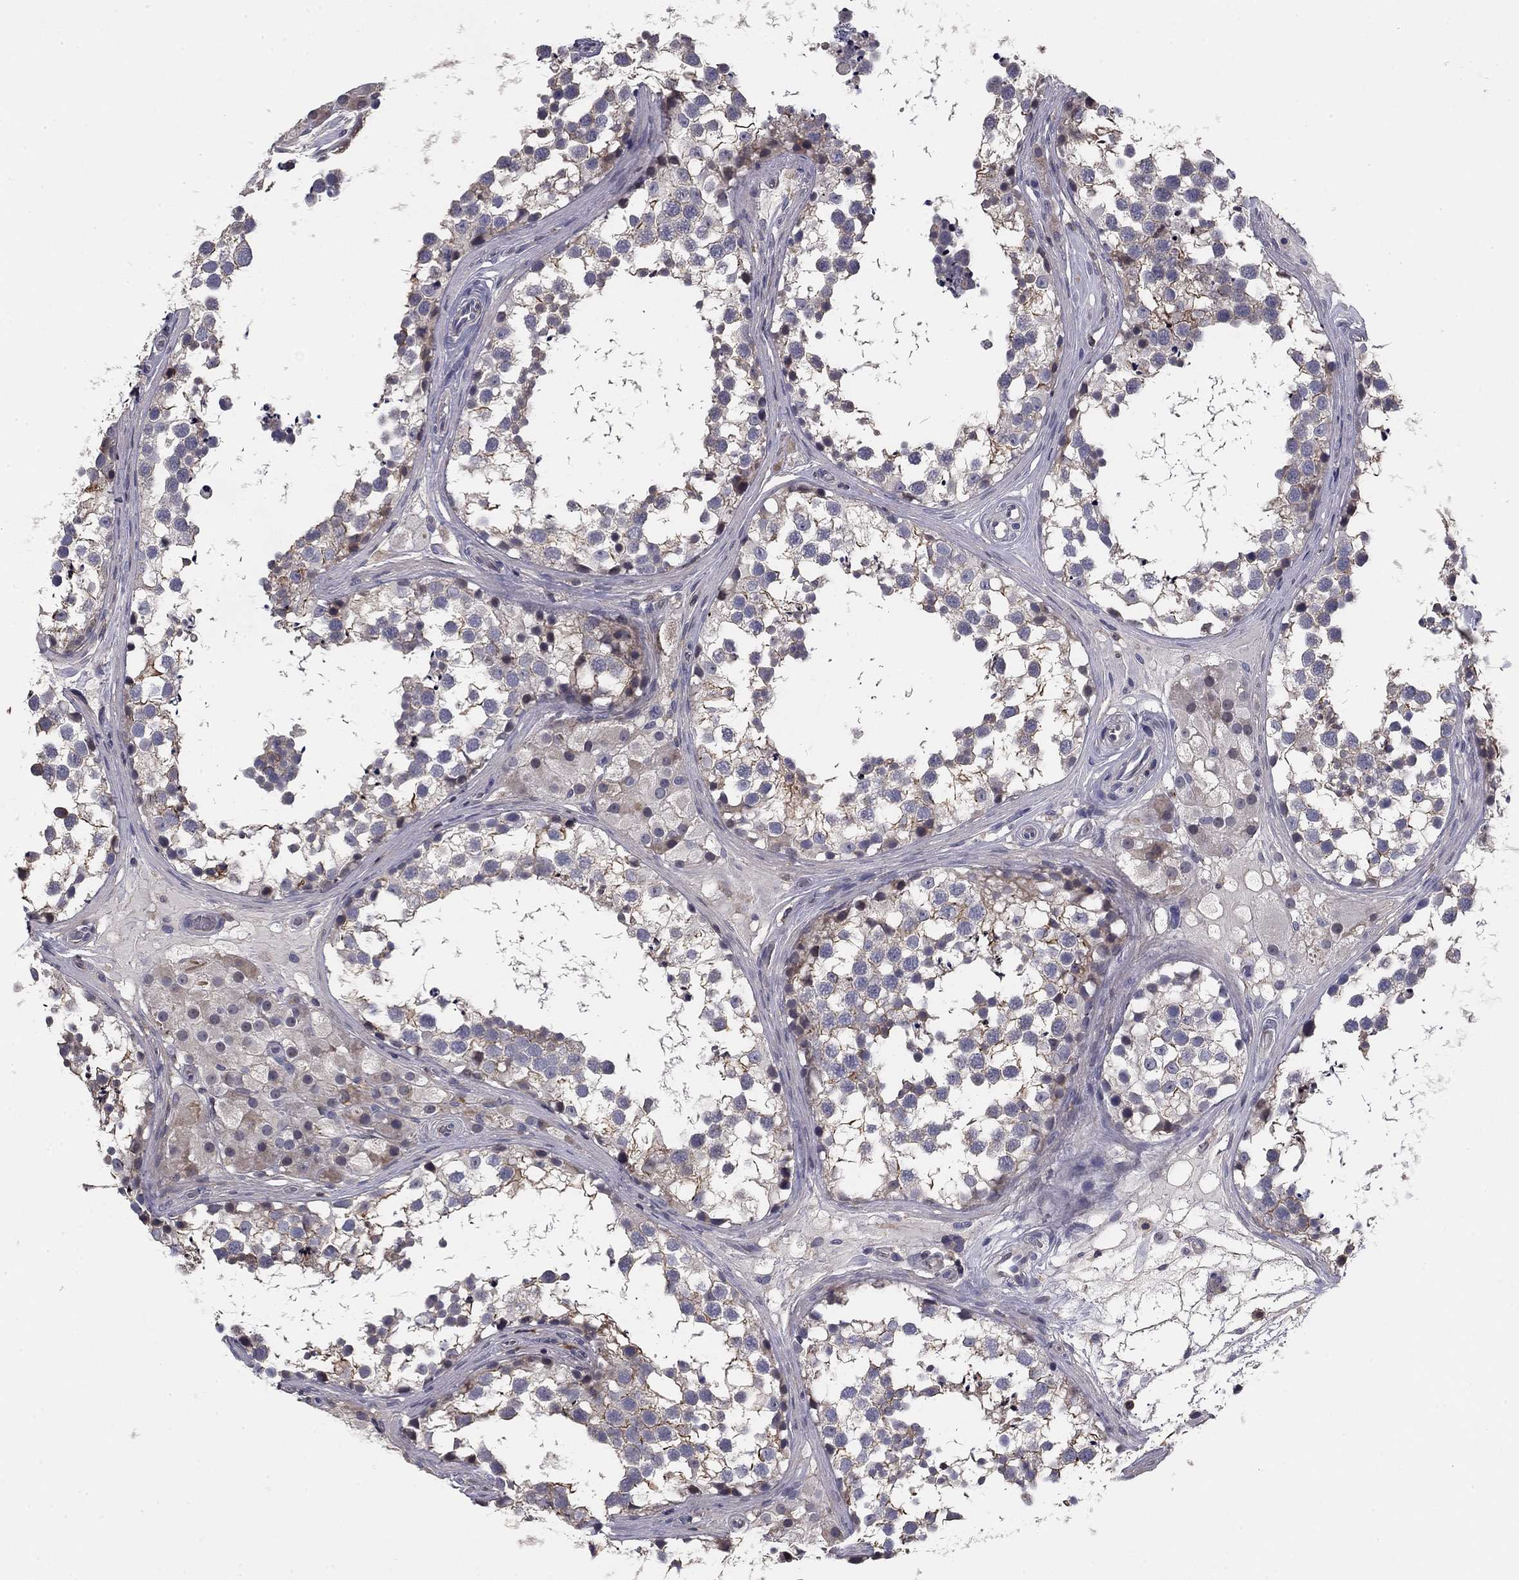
{"staining": {"intensity": "moderate", "quantity": "<25%", "location": "cytoplasmic/membranous"}, "tissue": "testis", "cell_type": "Cells in seminiferous ducts", "image_type": "normal", "snomed": [{"axis": "morphology", "description": "Normal tissue, NOS"}, {"axis": "morphology", "description": "Seminoma, NOS"}, {"axis": "topography", "description": "Testis"}], "caption": "An immunohistochemistry image of unremarkable tissue is shown. Protein staining in brown highlights moderate cytoplasmic/membranous positivity in testis within cells in seminiferous ducts. (Brightfield microscopy of DAB IHC at high magnification).", "gene": "PLCB2", "patient": {"sex": "male", "age": 65}}